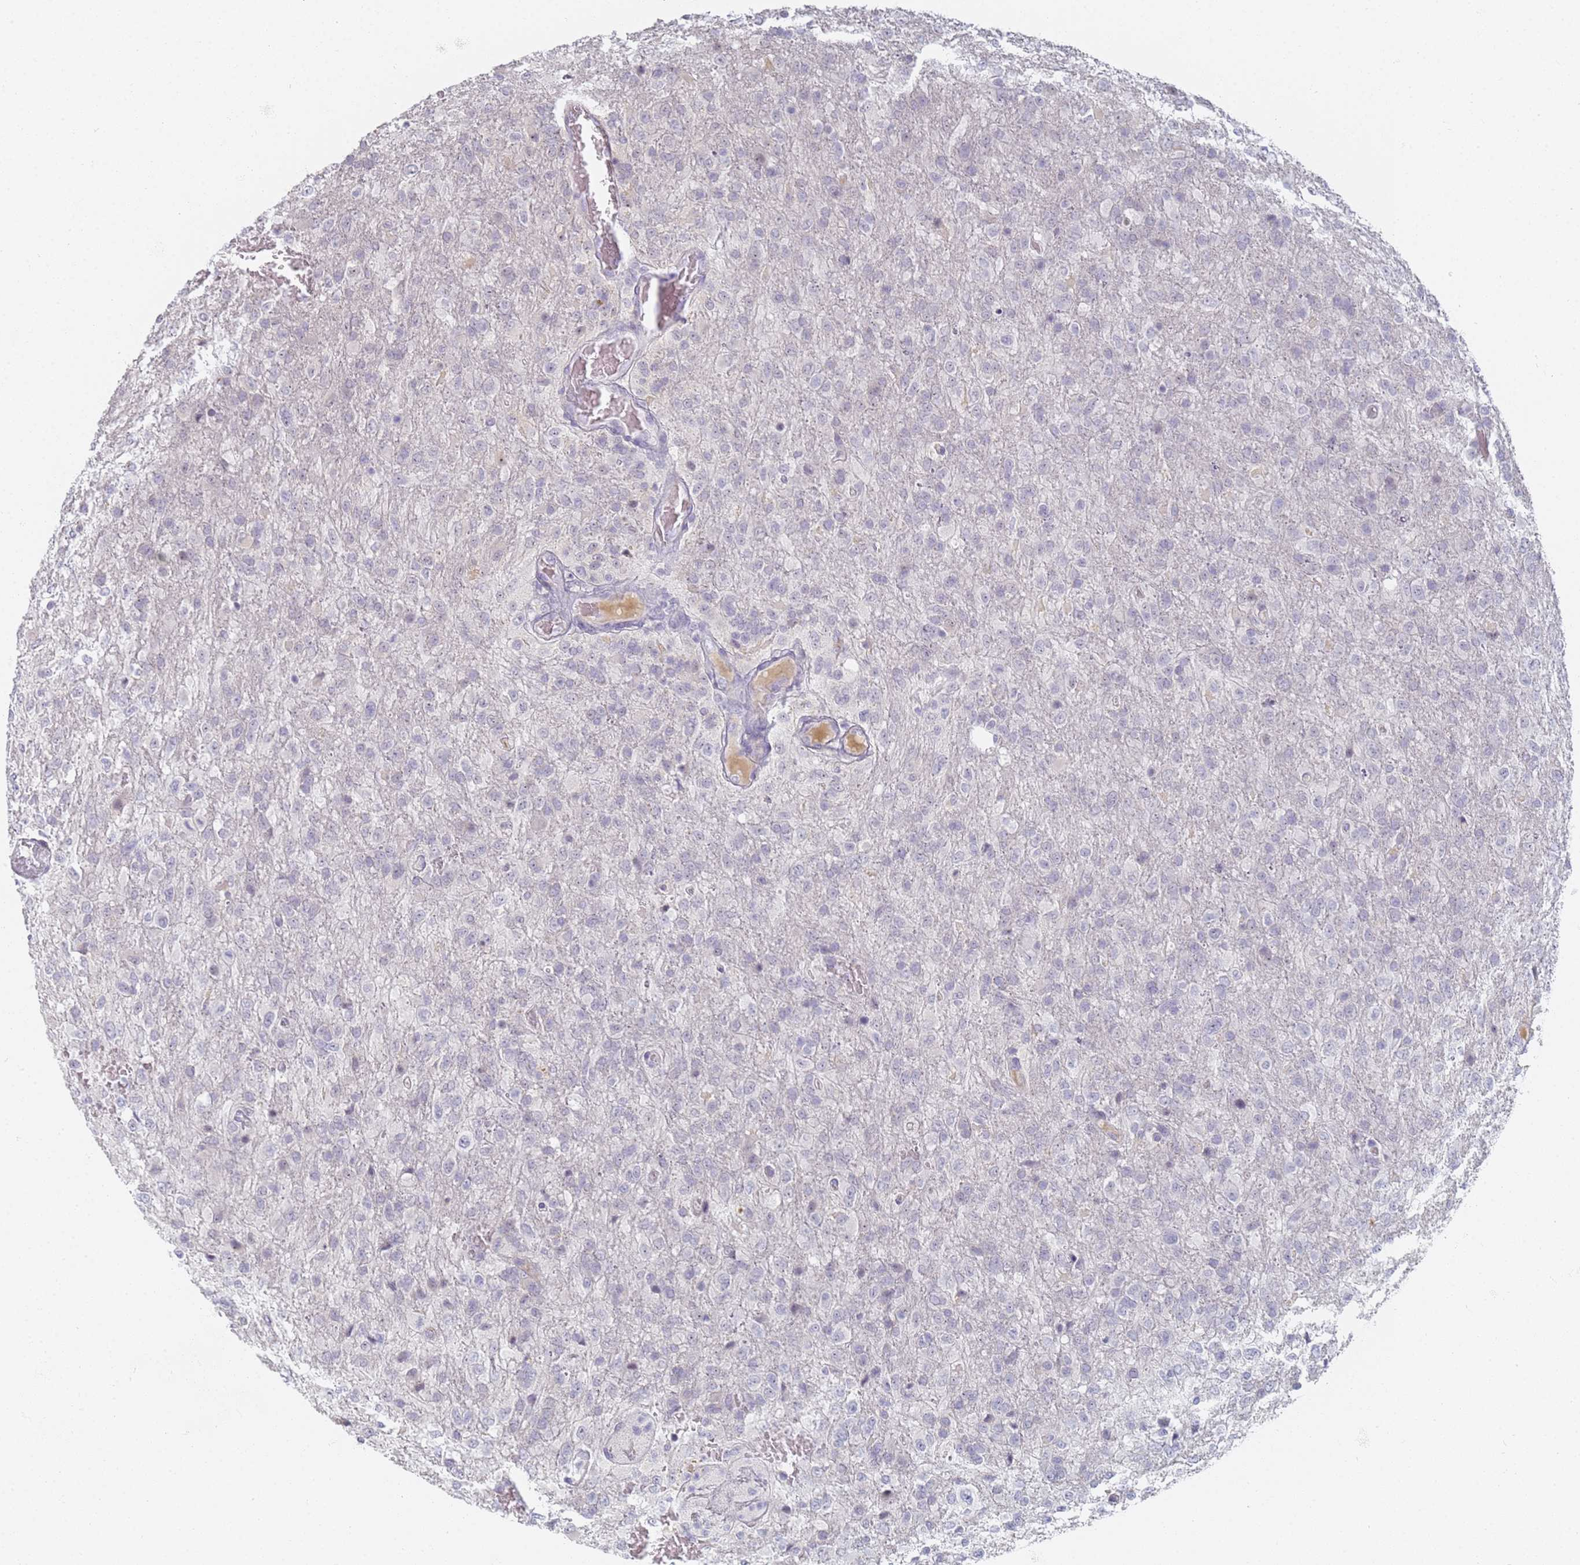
{"staining": {"intensity": "negative", "quantity": "none", "location": "none"}, "tissue": "glioma", "cell_type": "Tumor cells", "image_type": "cancer", "snomed": [{"axis": "morphology", "description": "Glioma, malignant, High grade"}, {"axis": "topography", "description": "Brain"}], "caption": "Immunohistochemistry (IHC) image of neoplastic tissue: human high-grade glioma (malignant) stained with DAB (3,3'-diaminobenzidine) displays no significant protein staining in tumor cells.", "gene": "SLC38A9", "patient": {"sex": "female", "age": 74}}